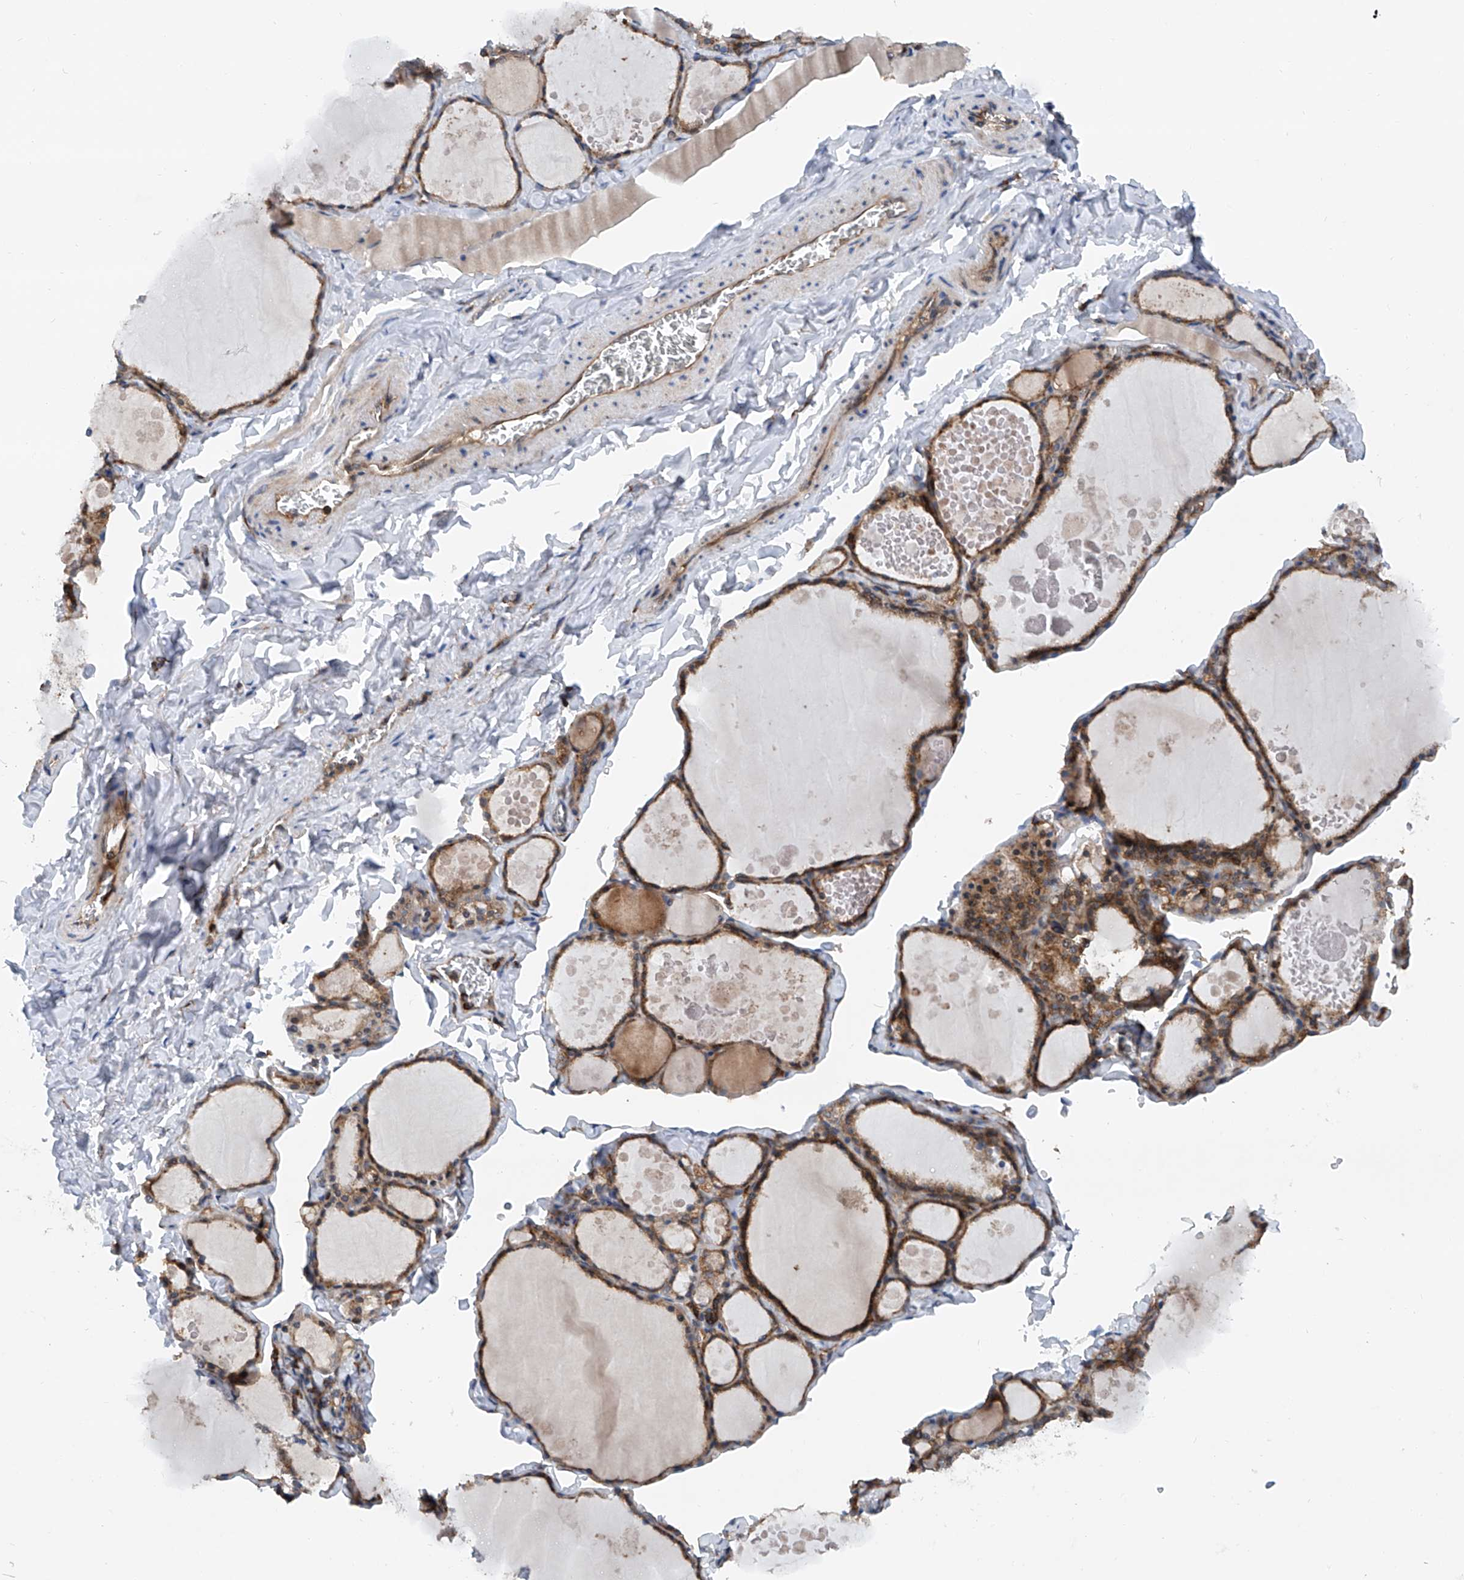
{"staining": {"intensity": "moderate", "quantity": ">75%", "location": "cytoplasmic/membranous"}, "tissue": "thyroid gland", "cell_type": "Glandular cells", "image_type": "normal", "snomed": [{"axis": "morphology", "description": "Normal tissue, NOS"}, {"axis": "topography", "description": "Thyroid gland"}], "caption": "Immunohistochemistry photomicrograph of unremarkable thyroid gland stained for a protein (brown), which demonstrates medium levels of moderate cytoplasmic/membranous positivity in approximately >75% of glandular cells.", "gene": "SMAP1", "patient": {"sex": "male", "age": 56}}